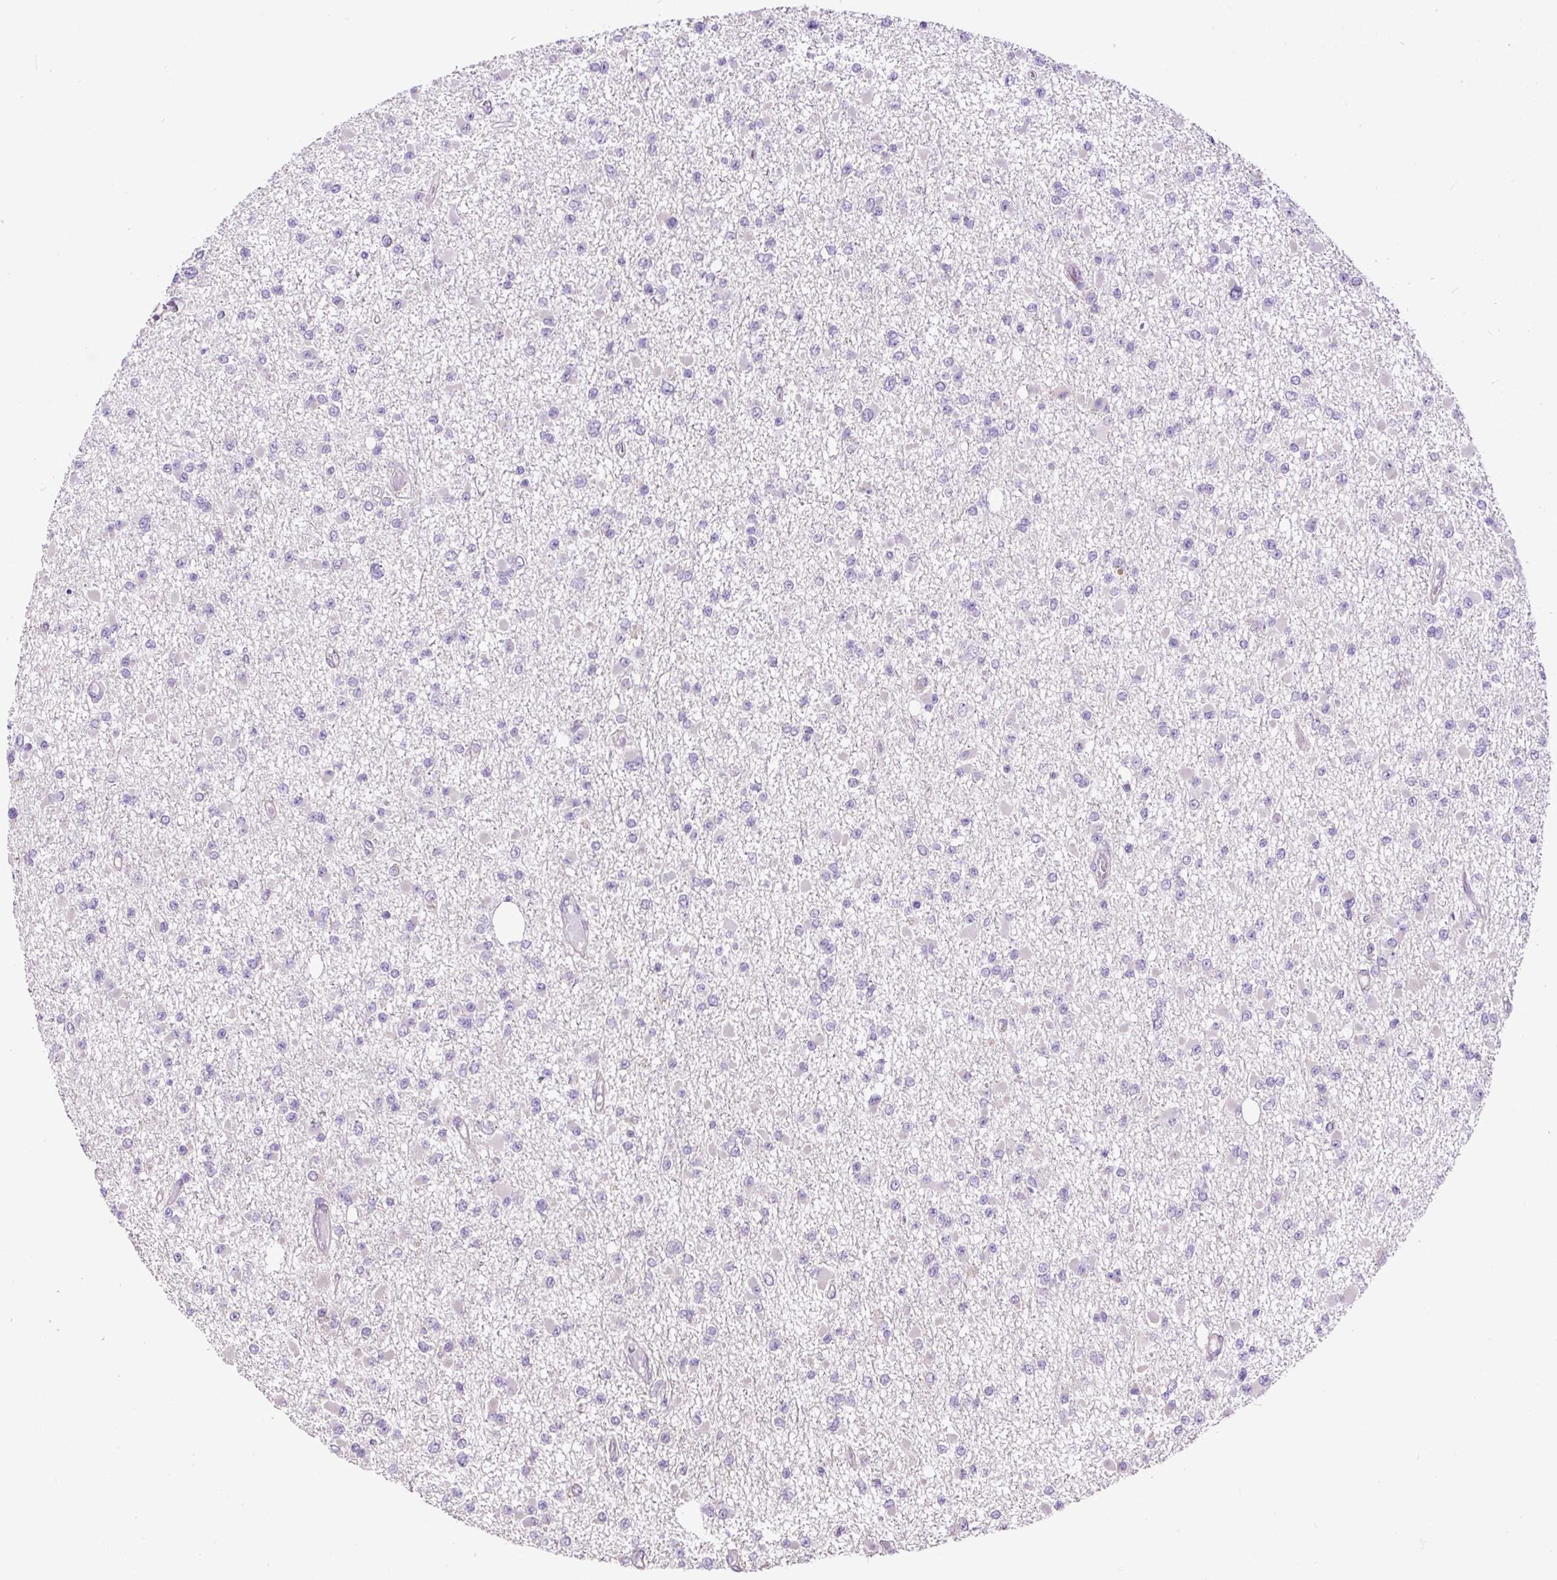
{"staining": {"intensity": "negative", "quantity": "none", "location": "none"}, "tissue": "glioma", "cell_type": "Tumor cells", "image_type": "cancer", "snomed": [{"axis": "morphology", "description": "Glioma, malignant, Low grade"}, {"axis": "topography", "description": "Brain"}], "caption": "Immunohistochemical staining of low-grade glioma (malignant) displays no significant positivity in tumor cells.", "gene": "PDIA2", "patient": {"sex": "female", "age": 22}}